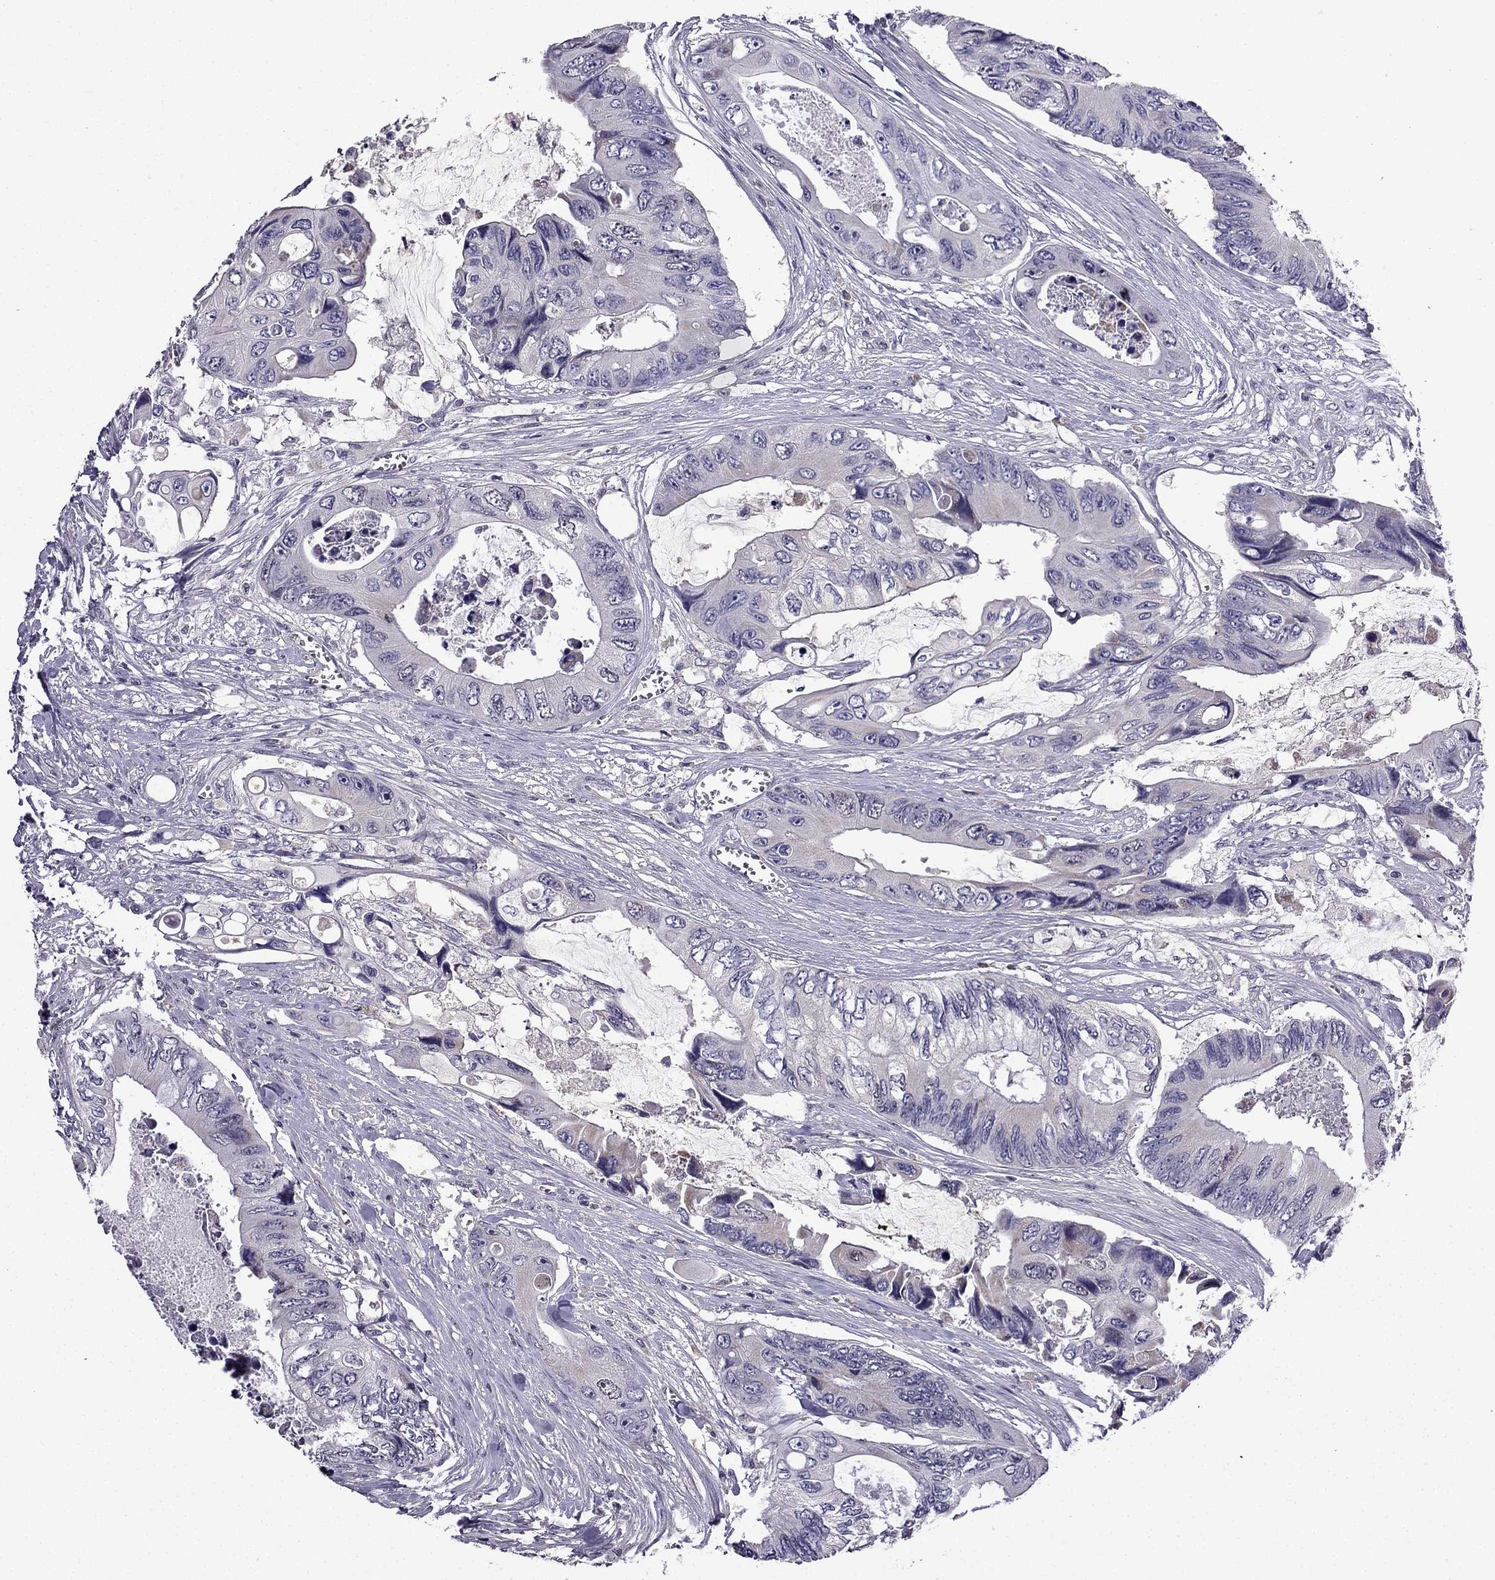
{"staining": {"intensity": "weak", "quantity": "<25%", "location": "cytoplasmic/membranous"}, "tissue": "colorectal cancer", "cell_type": "Tumor cells", "image_type": "cancer", "snomed": [{"axis": "morphology", "description": "Adenocarcinoma, NOS"}, {"axis": "topography", "description": "Rectum"}], "caption": "Histopathology image shows no protein staining in tumor cells of colorectal adenocarcinoma tissue.", "gene": "SLC6A2", "patient": {"sex": "male", "age": 63}}